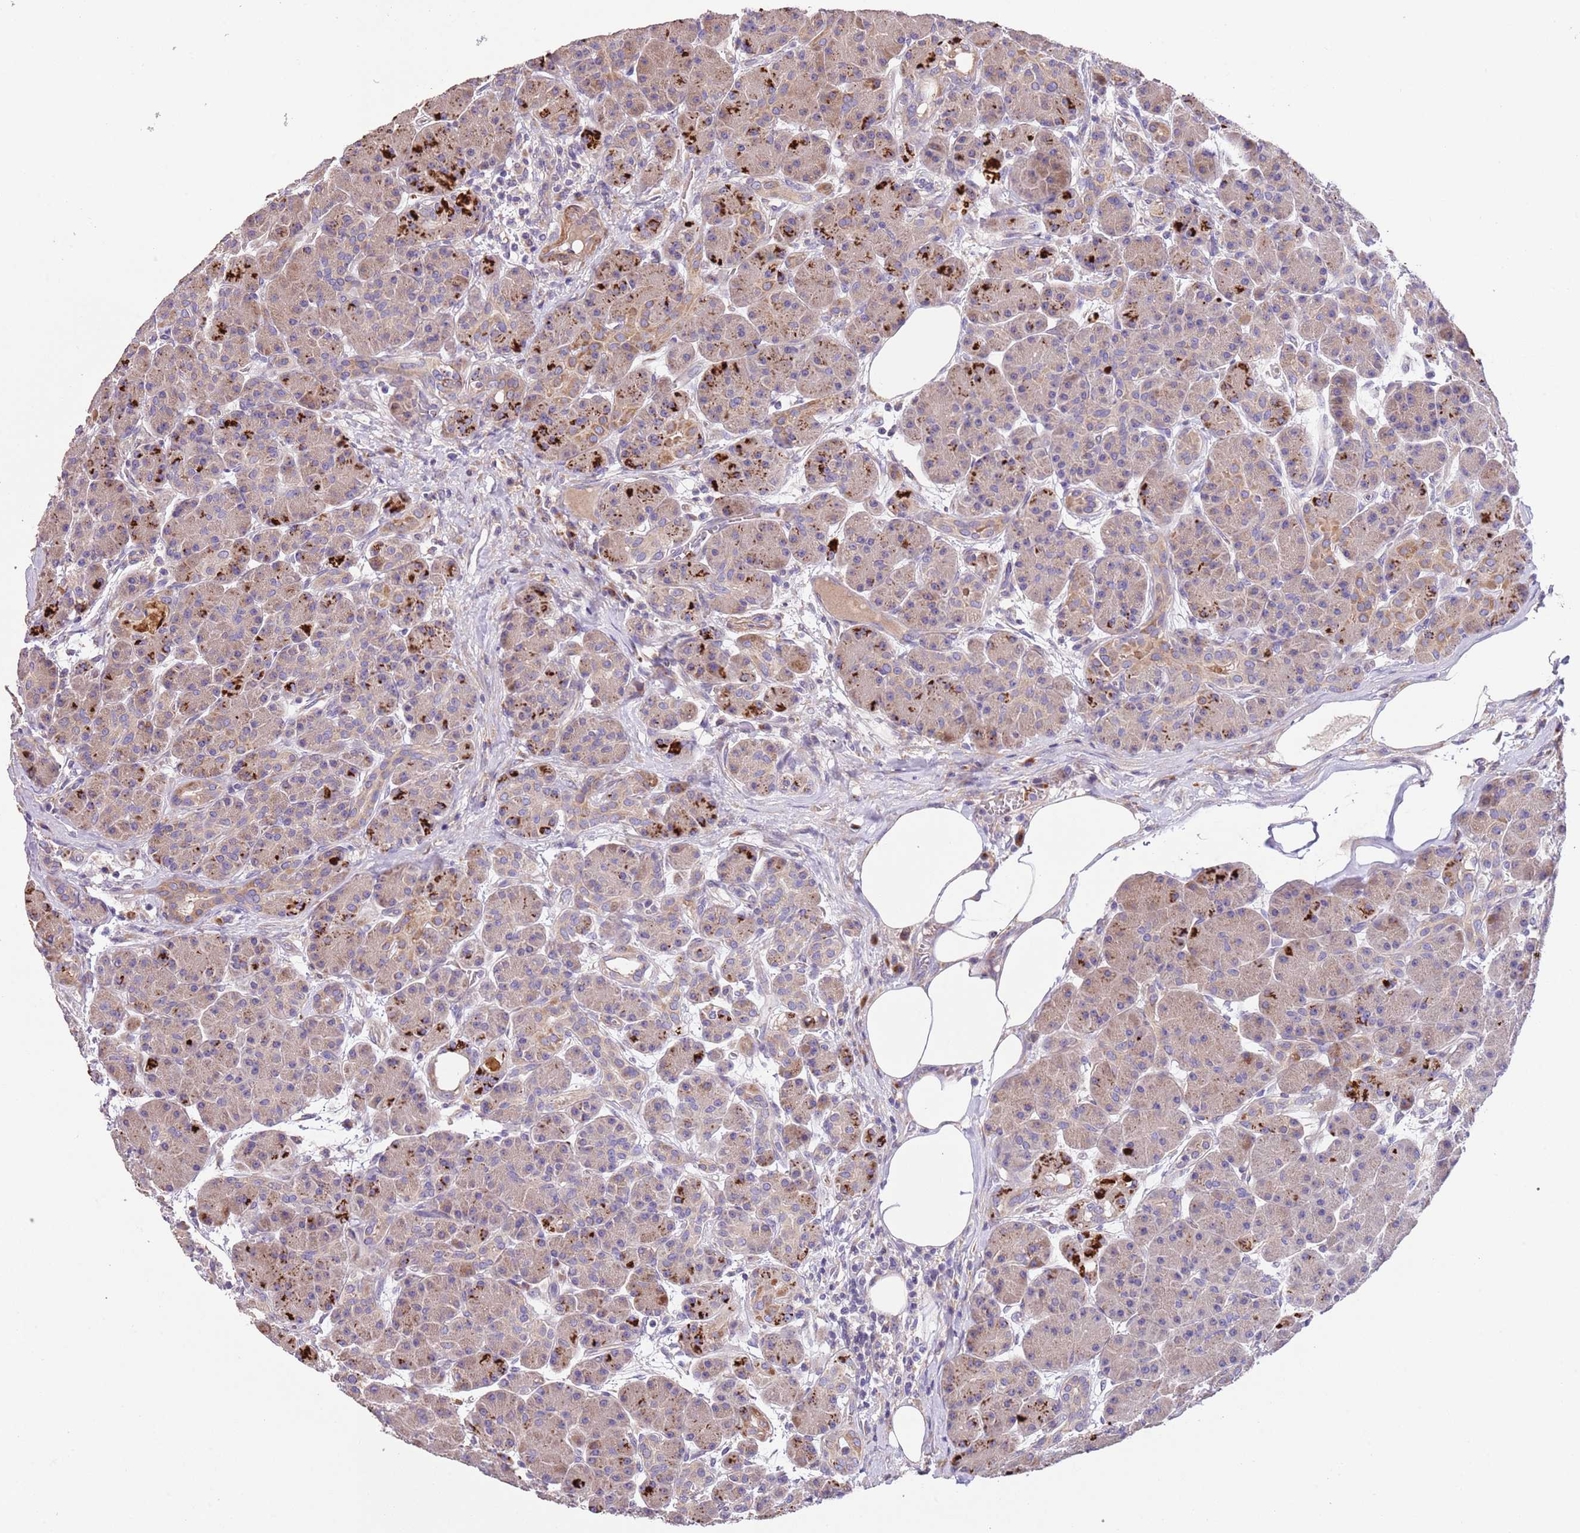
{"staining": {"intensity": "strong", "quantity": "<25%", "location": "cytoplasmic/membranous"}, "tissue": "pancreas", "cell_type": "Exocrine glandular cells", "image_type": "normal", "snomed": [{"axis": "morphology", "description": "Normal tissue, NOS"}, {"axis": "topography", "description": "Pancreas"}], "caption": "Pancreas stained with a brown dye displays strong cytoplasmic/membranous positive positivity in about <25% of exocrine glandular cells.", "gene": "PIGA", "patient": {"sex": "male", "age": 63}}